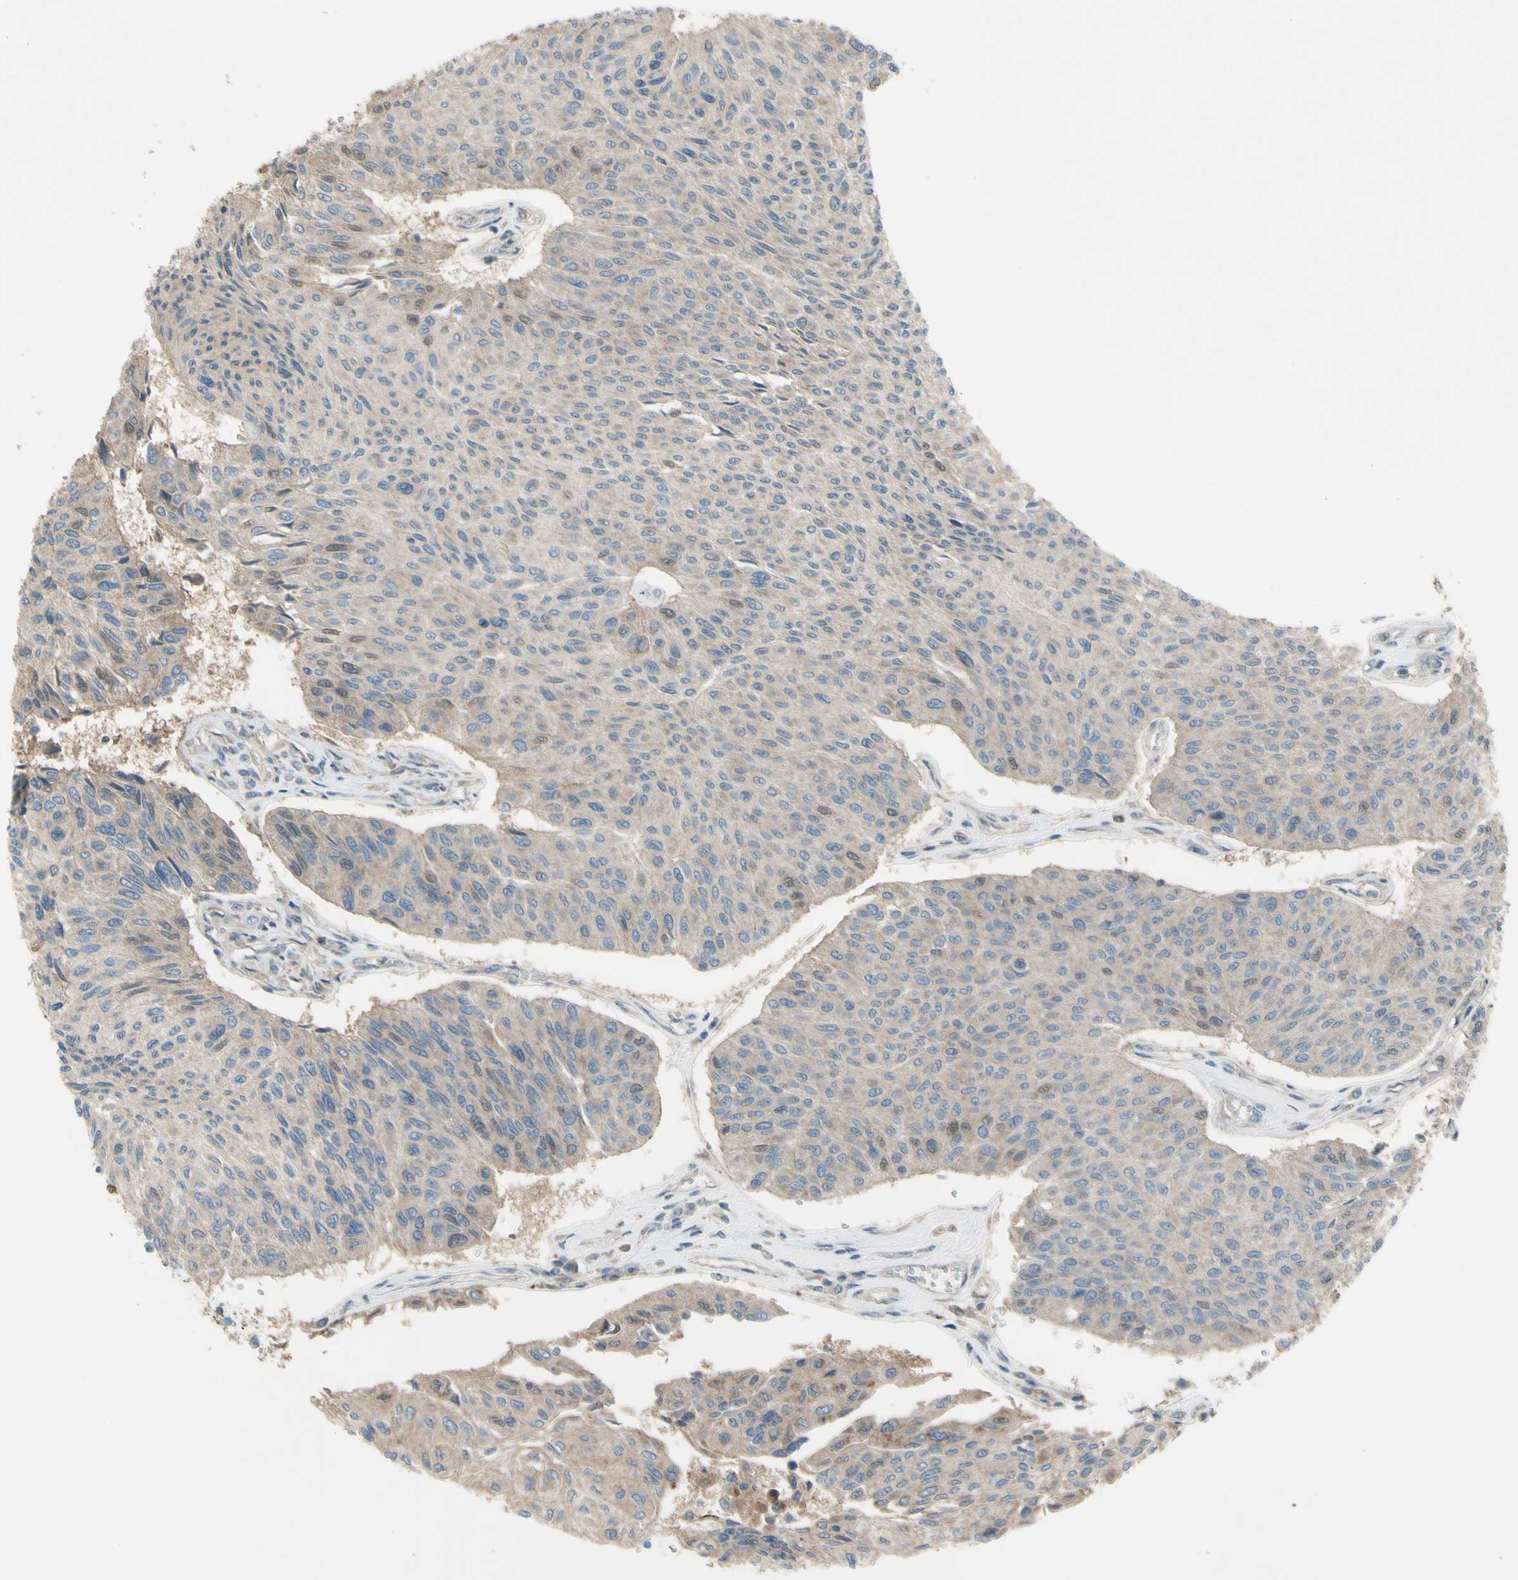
{"staining": {"intensity": "weak", "quantity": "25%-75%", "location": "cytoplasmic/membranous"}, "tissue": "urothelial cancer", "cell_type": "Tumor cells", "image_type": "cancer", "snomed": [{"axis": "morphology", "description": "Urothelial carcinoma, High grade"}, {"axis": "topography", "description": "Urinary bladder"}], "caption": "Human urothelial cancer stained with a brown dye reveals weak cytoplasmic/membranous positive positivity in about 25%-75% of tumor cells.", "gene": "AFP", "patient": {"sex": "male", "age": 66}}